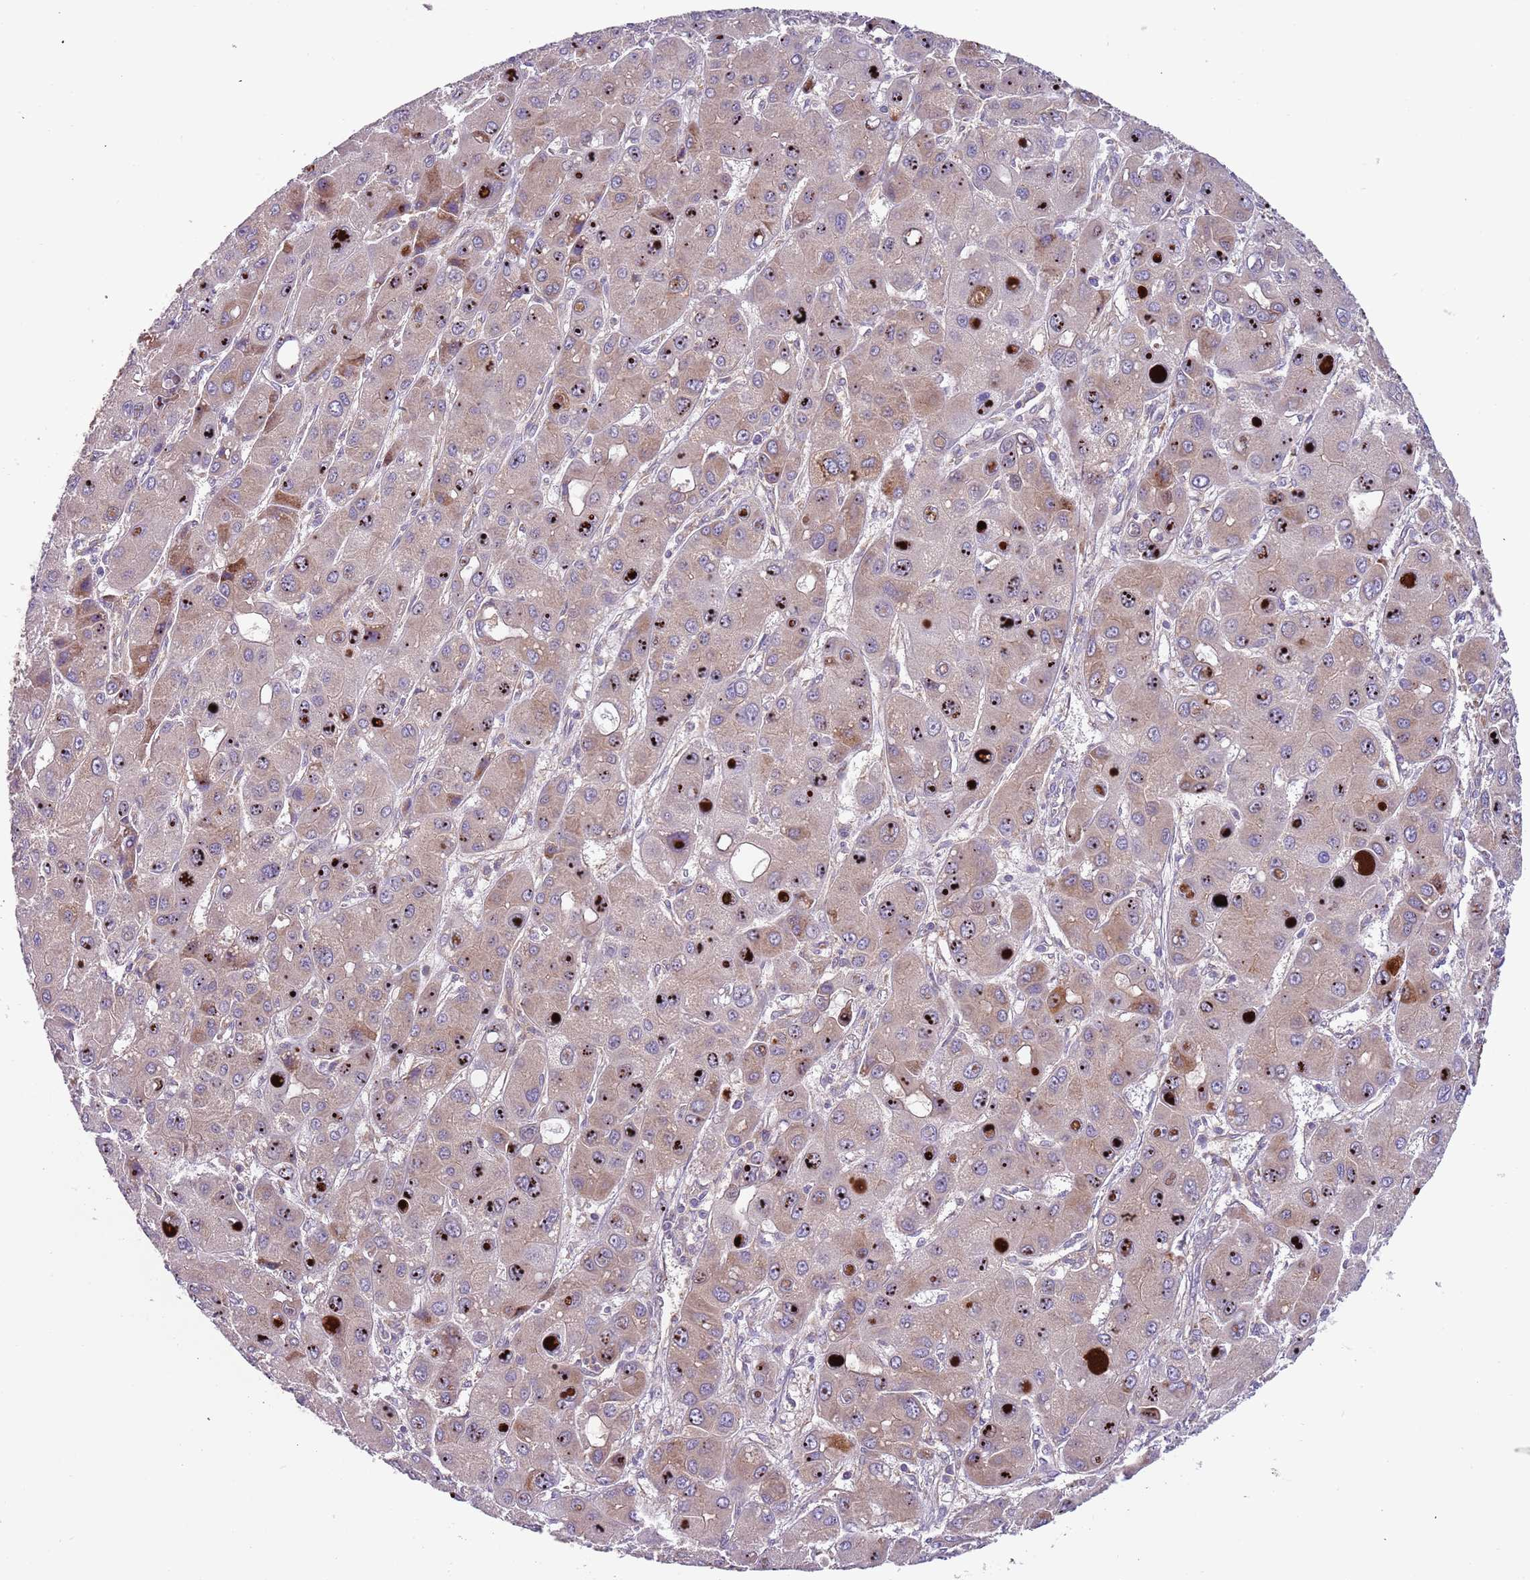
{"staining": {"intensity": "strong", "quantity": ">75%", "location": "cytoplasmic/membranous,nuclear"}, "tissue": "liver cancer", "cell_type": "Tumor cells", "image_type": "cancer", "snomed": [{"axis": "morphology", "description": "Carcinoma, Hepatocellular, NOS"}, {"axis": "topography", "description": "Liver"}], "caption": "Protein staining displays strong cytoplasmic/membranous and nuclear staining in approximately >75% of tumor cells in liver cancer.", "gene": "VWCE", "patient": {"sex": "male", "age": 55}}